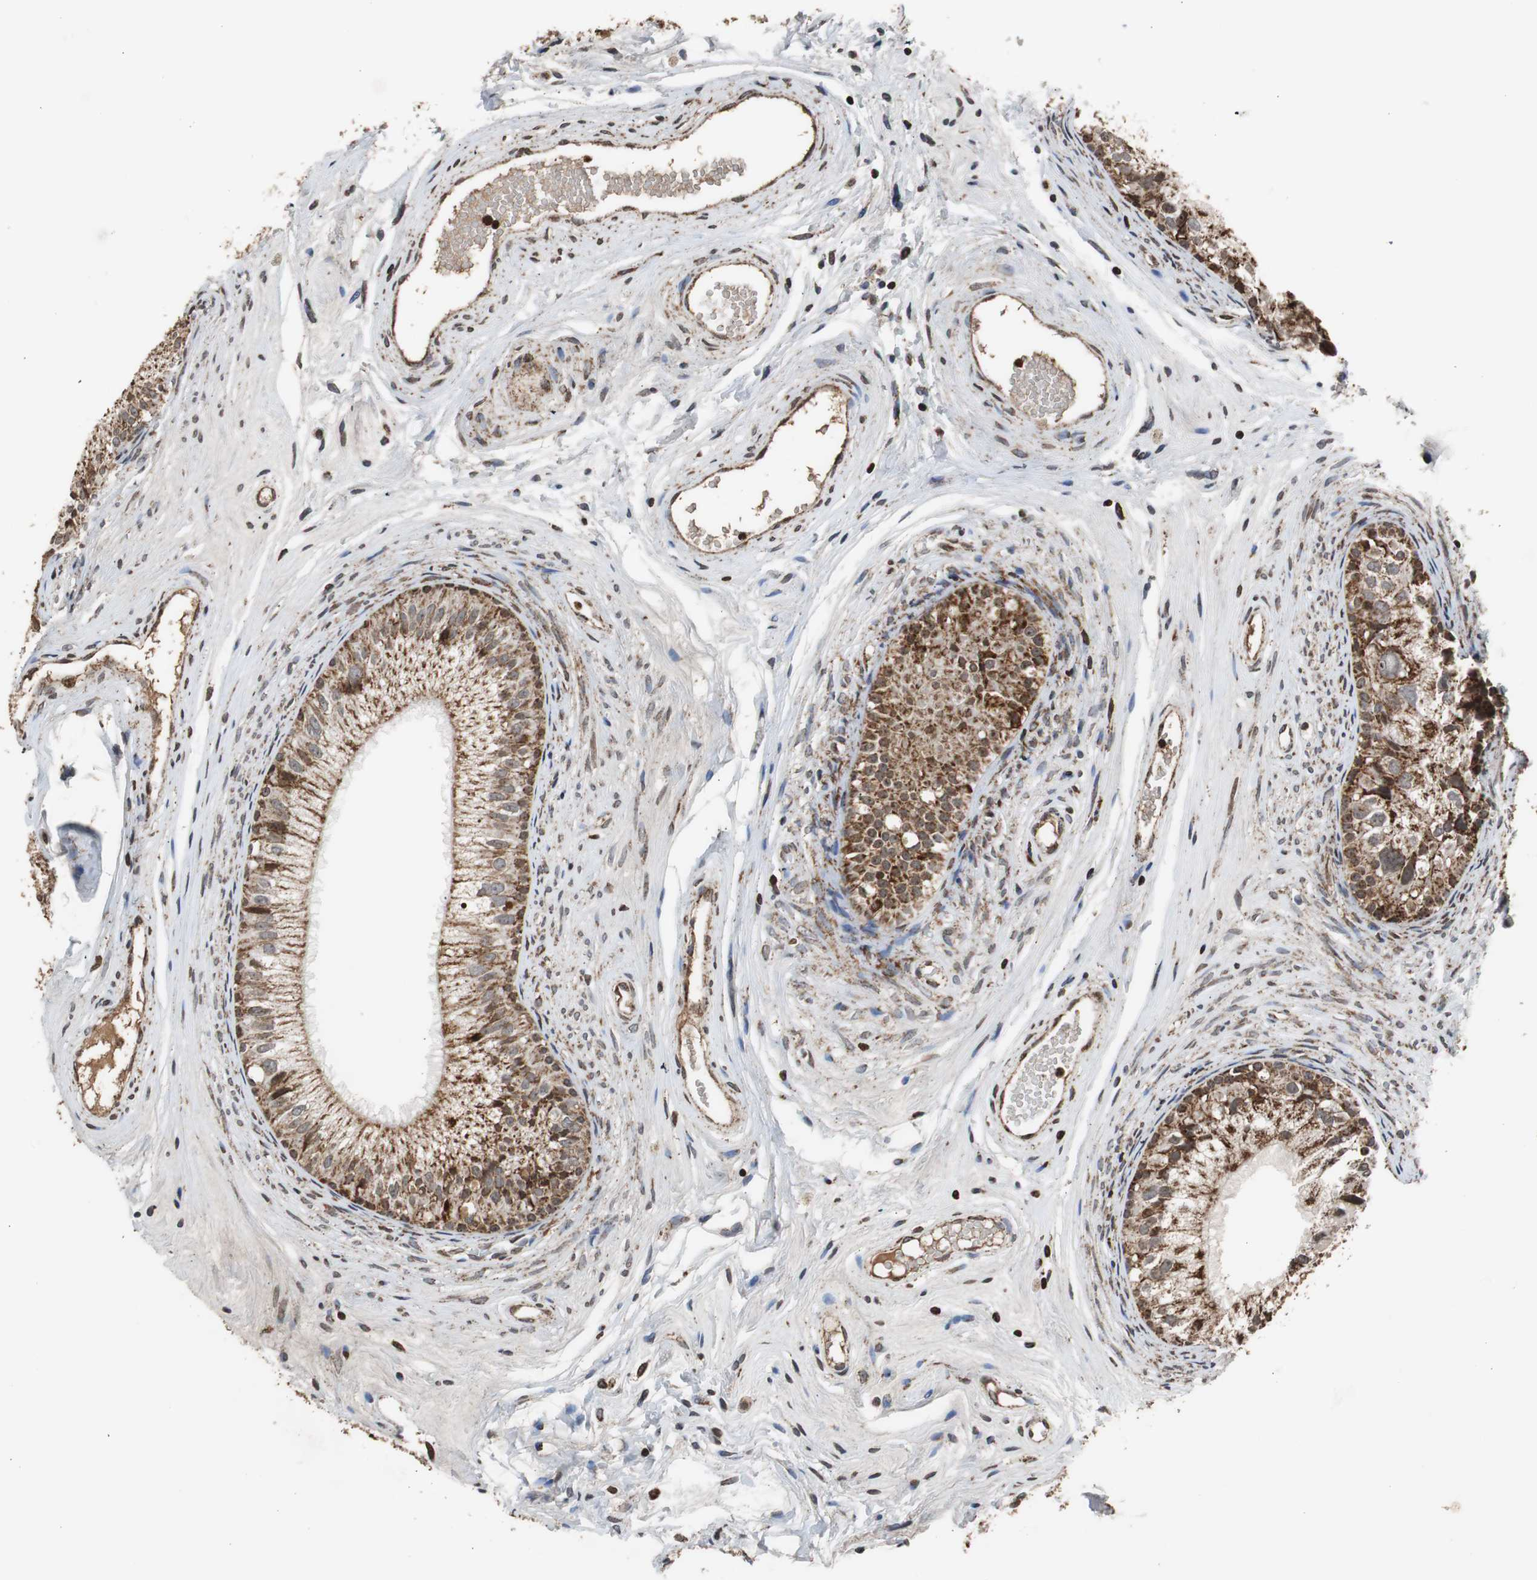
{"staining": {"intensity": "strong", "quantity": ">75%", "location": "cytoplasmic/membranous"}, "tissue": "epididymis", "cell_type": "Glandular cells", "image_type": "normal", "snomed": [{"axis": "morphology", "description": "Normal tissue, NOS"}, {"axis": "topography", "description": "Epididymis"}], "caption": "The image demonstrates a brown stain indicating the presence of a protein in the cytoplasmic/membranous of glandular cells in epididymis.", "gene": "HSPA9", "patient": {"sex": "male", "age": 56}}